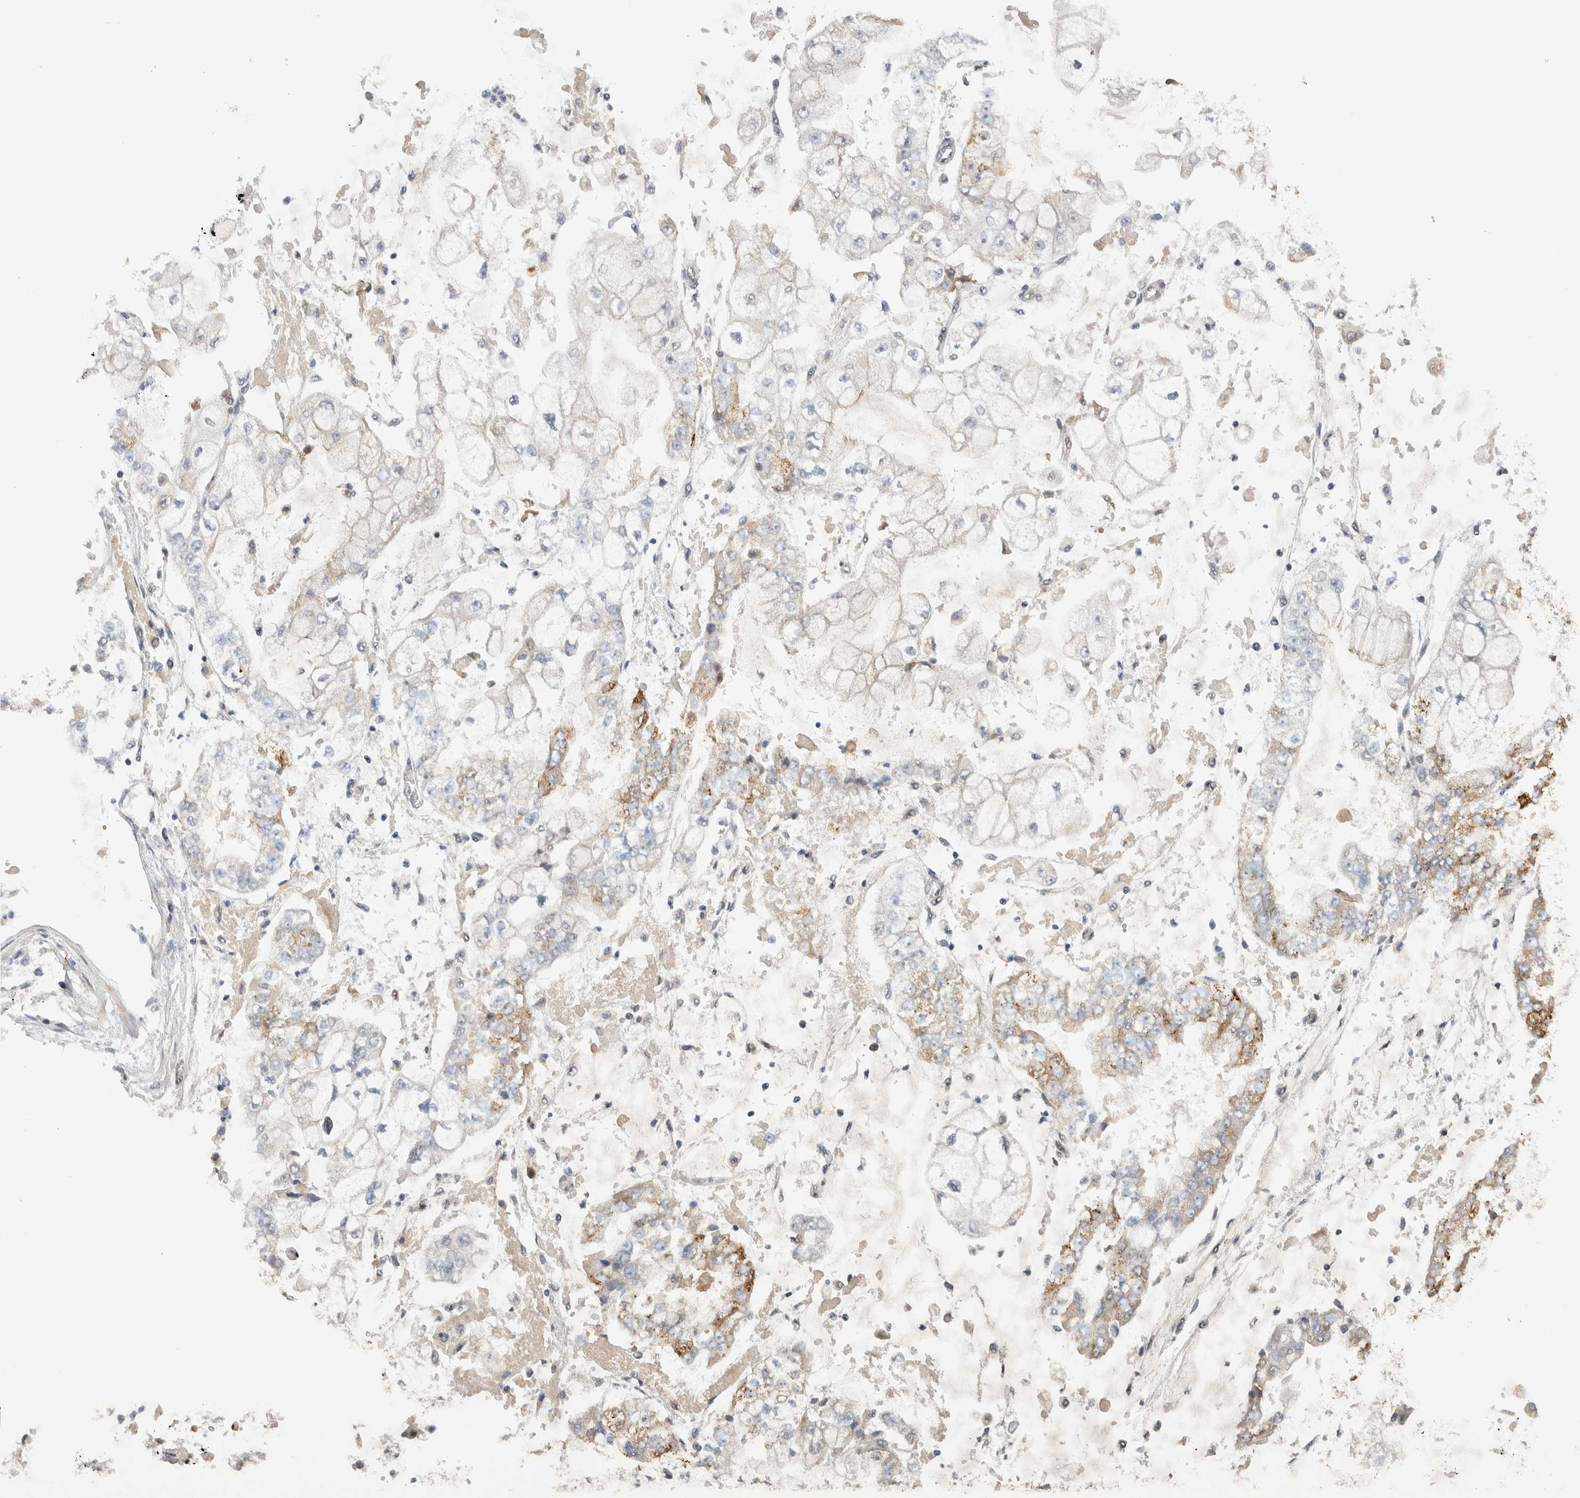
{"staining": {"intensity": "moderate", "quantity": "25%-75%", "location": "cytoplasmic/membranous"}, "tissue": "stomach cancer", "cell_type": "Tumor cells", "image_type": "cancer", "snomed": [{"axis": "morphology", "description": "Adenocarcinoma, NOS"}, {"axis": "topography", "description": "Stomach"}], "caption": "A high-resolution photomicrograph shows immunohistochemistry staining of stomach cancer (adenocarcinoma), which shows moderate cytoplasmic/membranous expression in approximately 25%-75% of tumor cells.", "gene": "CYSRT1", "patient": {"sex": "male", "age": 76}}